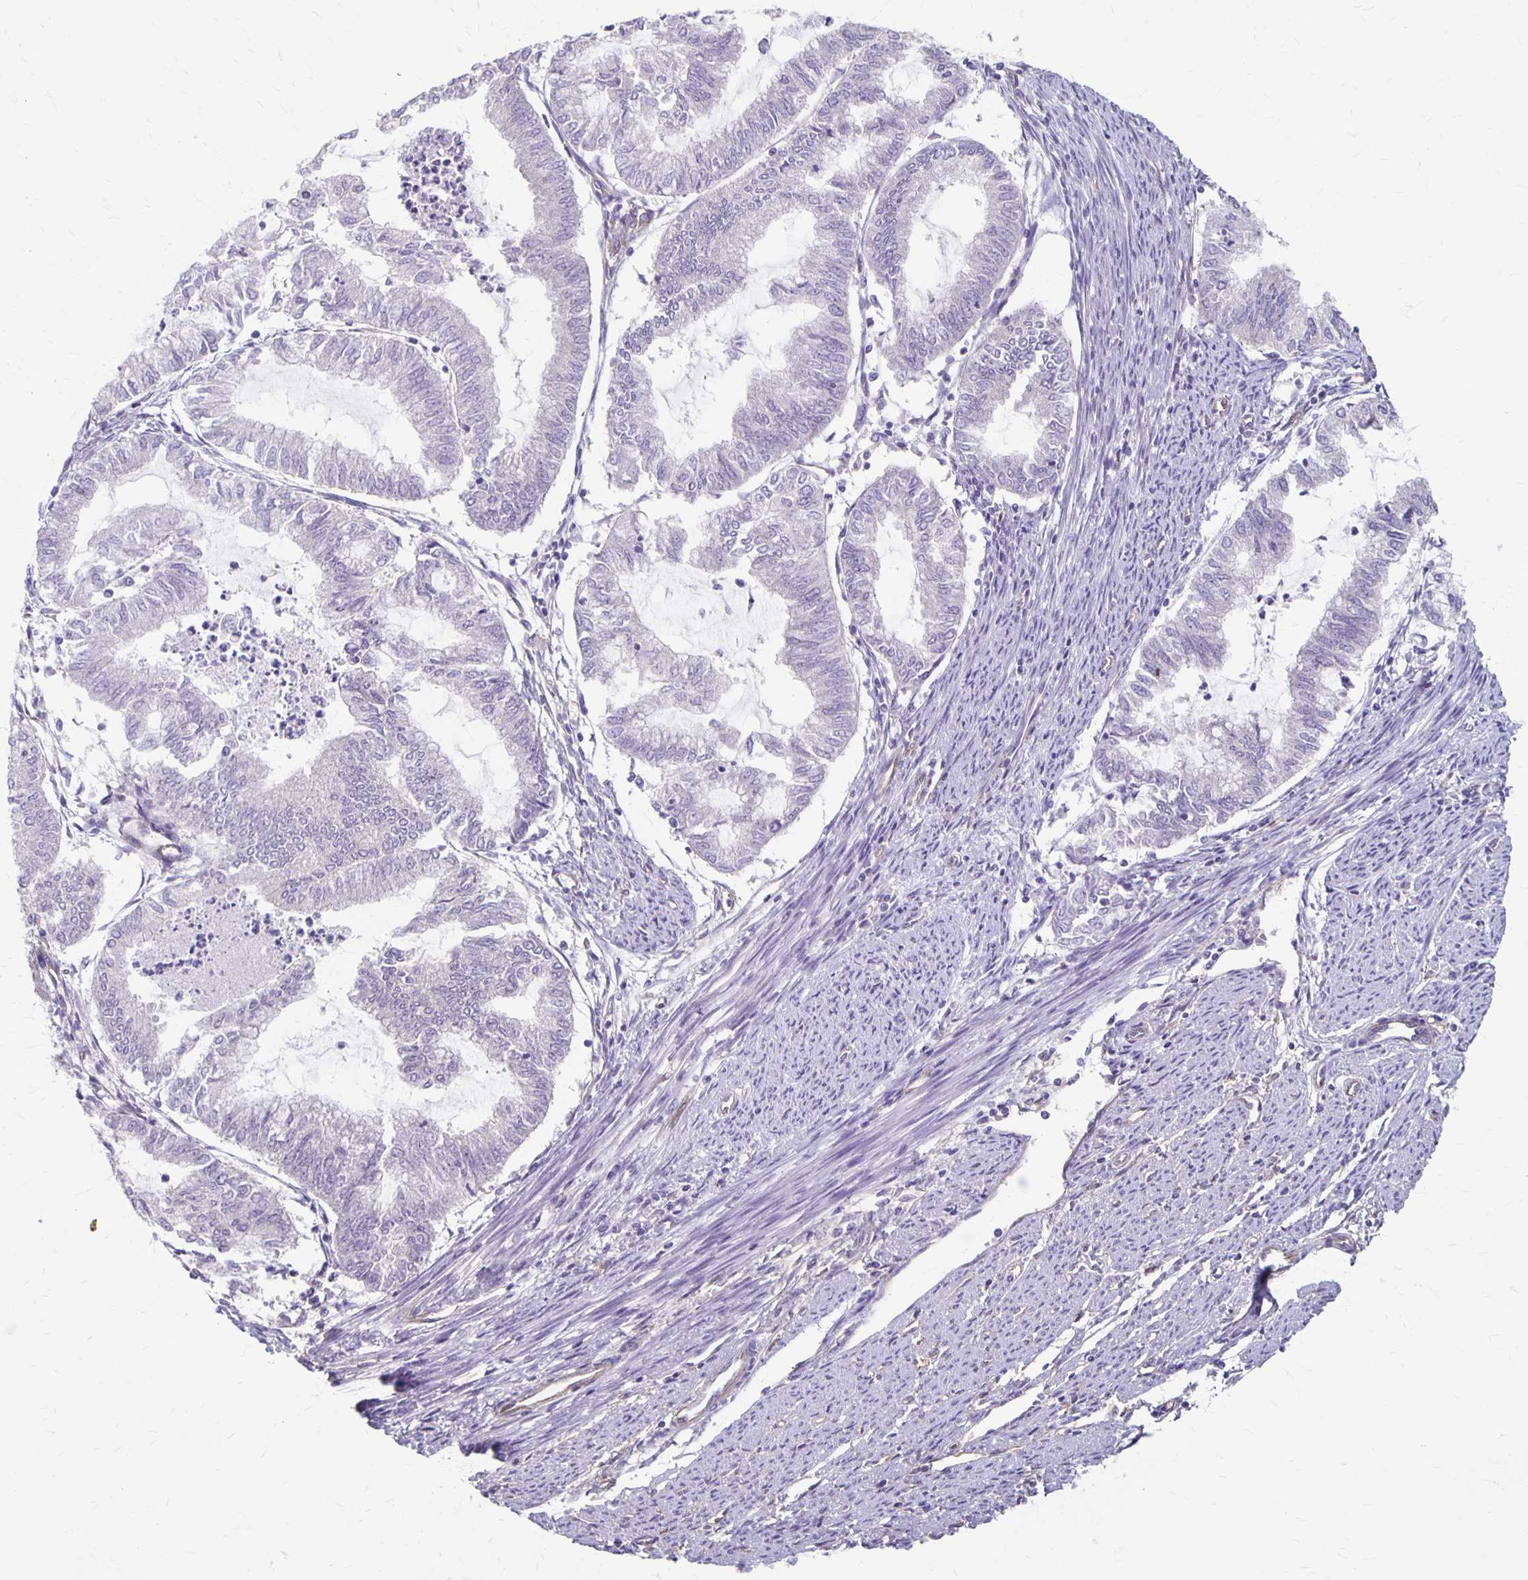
{"staining": {"intensity": "negative", "quantity": "none", "location": "none"}, "tissue": "endometrial cancer", "cell_type": "Tumor cells", "image_type": "cancer", "snomed": [{"axis": "morphology", "description": "Adenocarcinoma, NOS"}, {"axis": "topography", "description": "Endometrium"}], "caption": "A high-resolution histopathology image shows immunohistochemistry (IHC) staining of endometrial adenocarcinoma, which demonstrates no significant positivity in tumor cells.", "gene": "PPP1R3E", "patient": {"sex": "female", "age": 79}}